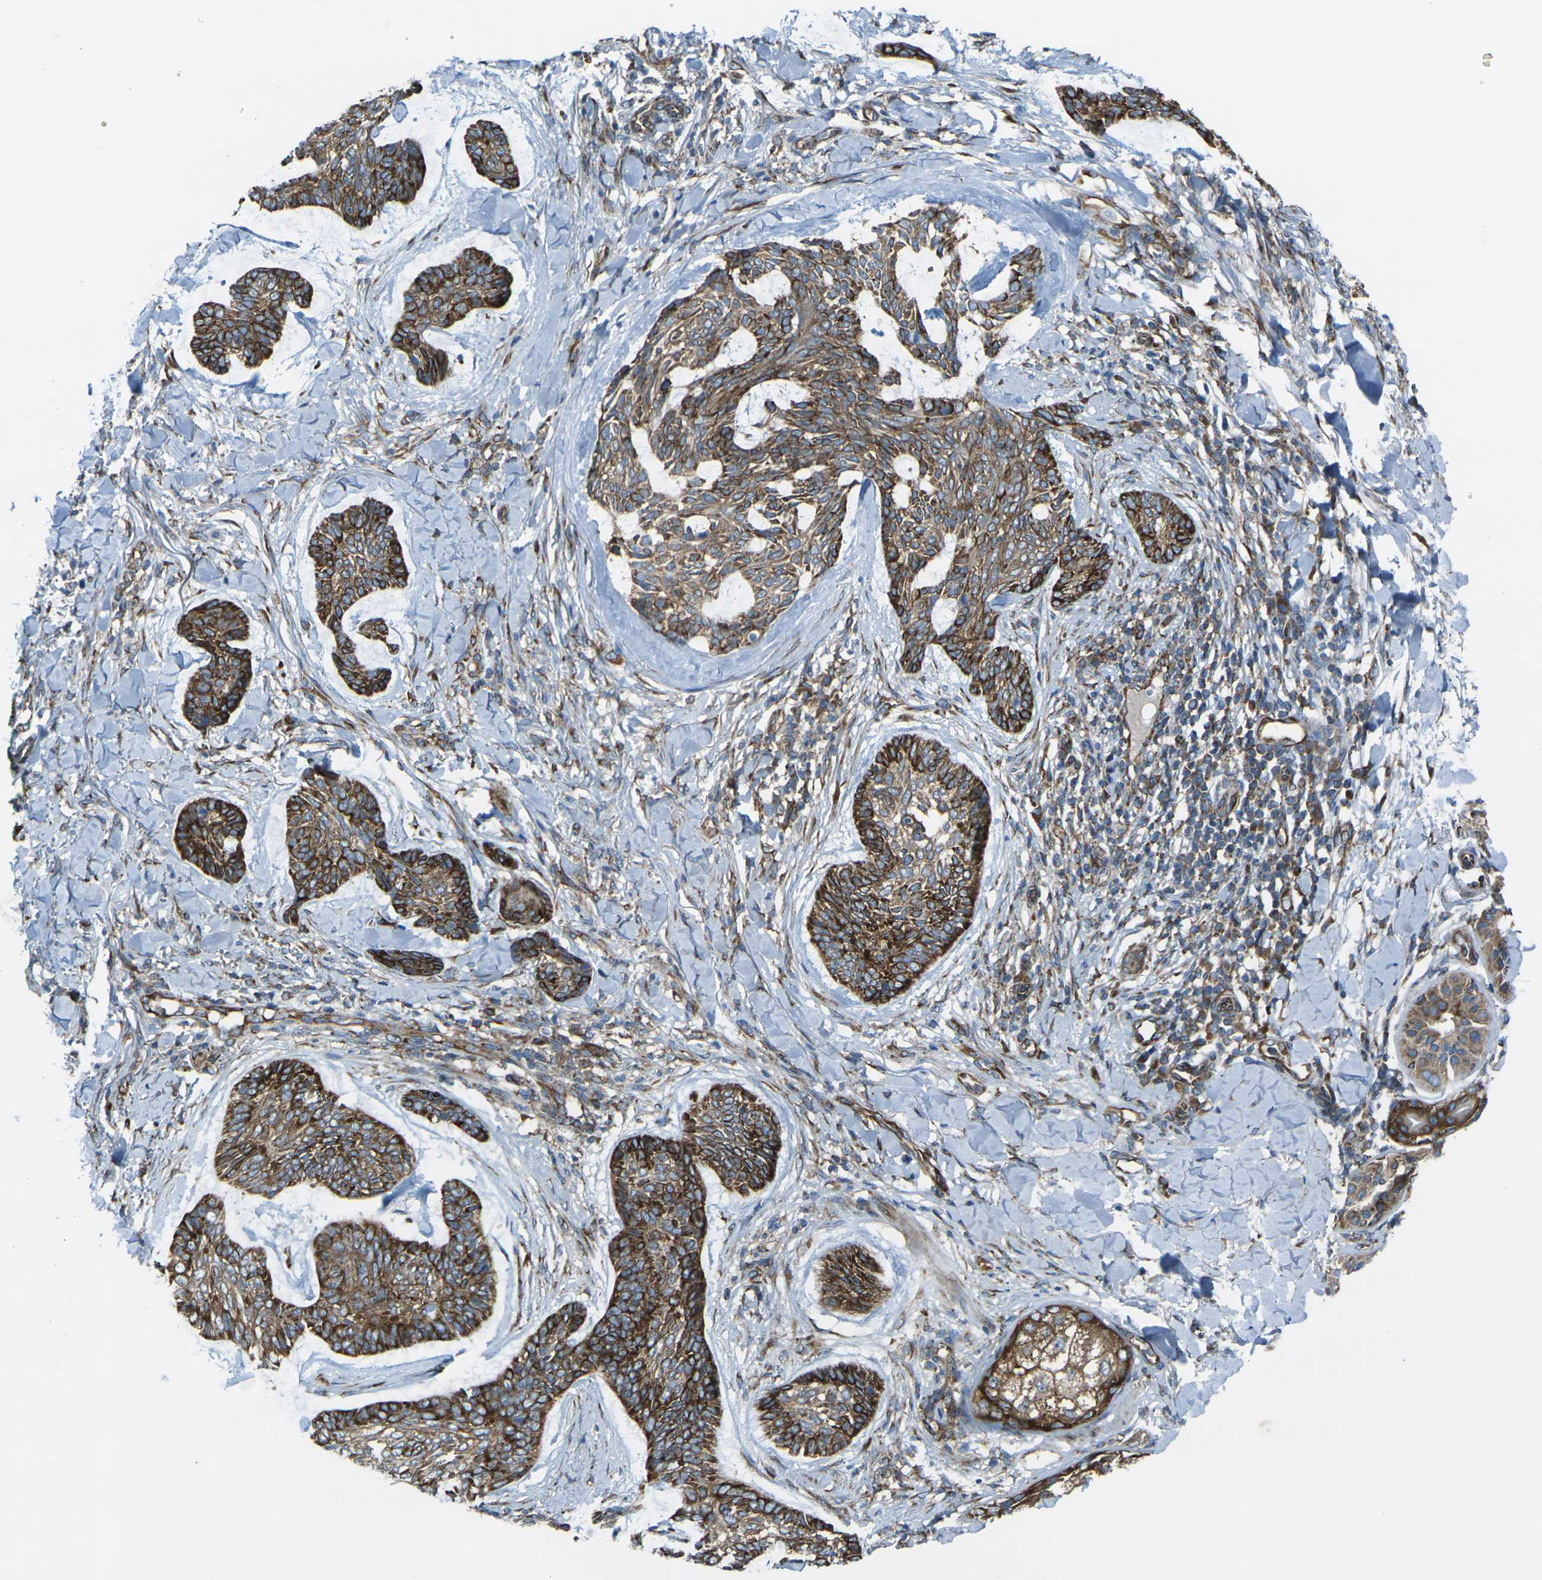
{"staining": {"intensity": "strong", "quantity": ">75%", "location": "cytoplasmic/membranous"}, "tissue": "skin cancer", "cell_type": "Tumor cells", "image_type": "cancer", "snomed": [{"axis": "morphology", "description": "Basal cell carcinoma"}, {"axis": "topography", "description": "Skin"}], "caption": "Approximately >75% of tumor cells in human skin cancer (basal cell carcinoma) show strong cytoplasmic/membranous protein expression as visualized by brown immunohistochemical staining.", "gene": "CELSR2", "patient": {"sex": "male", "age": 43}}